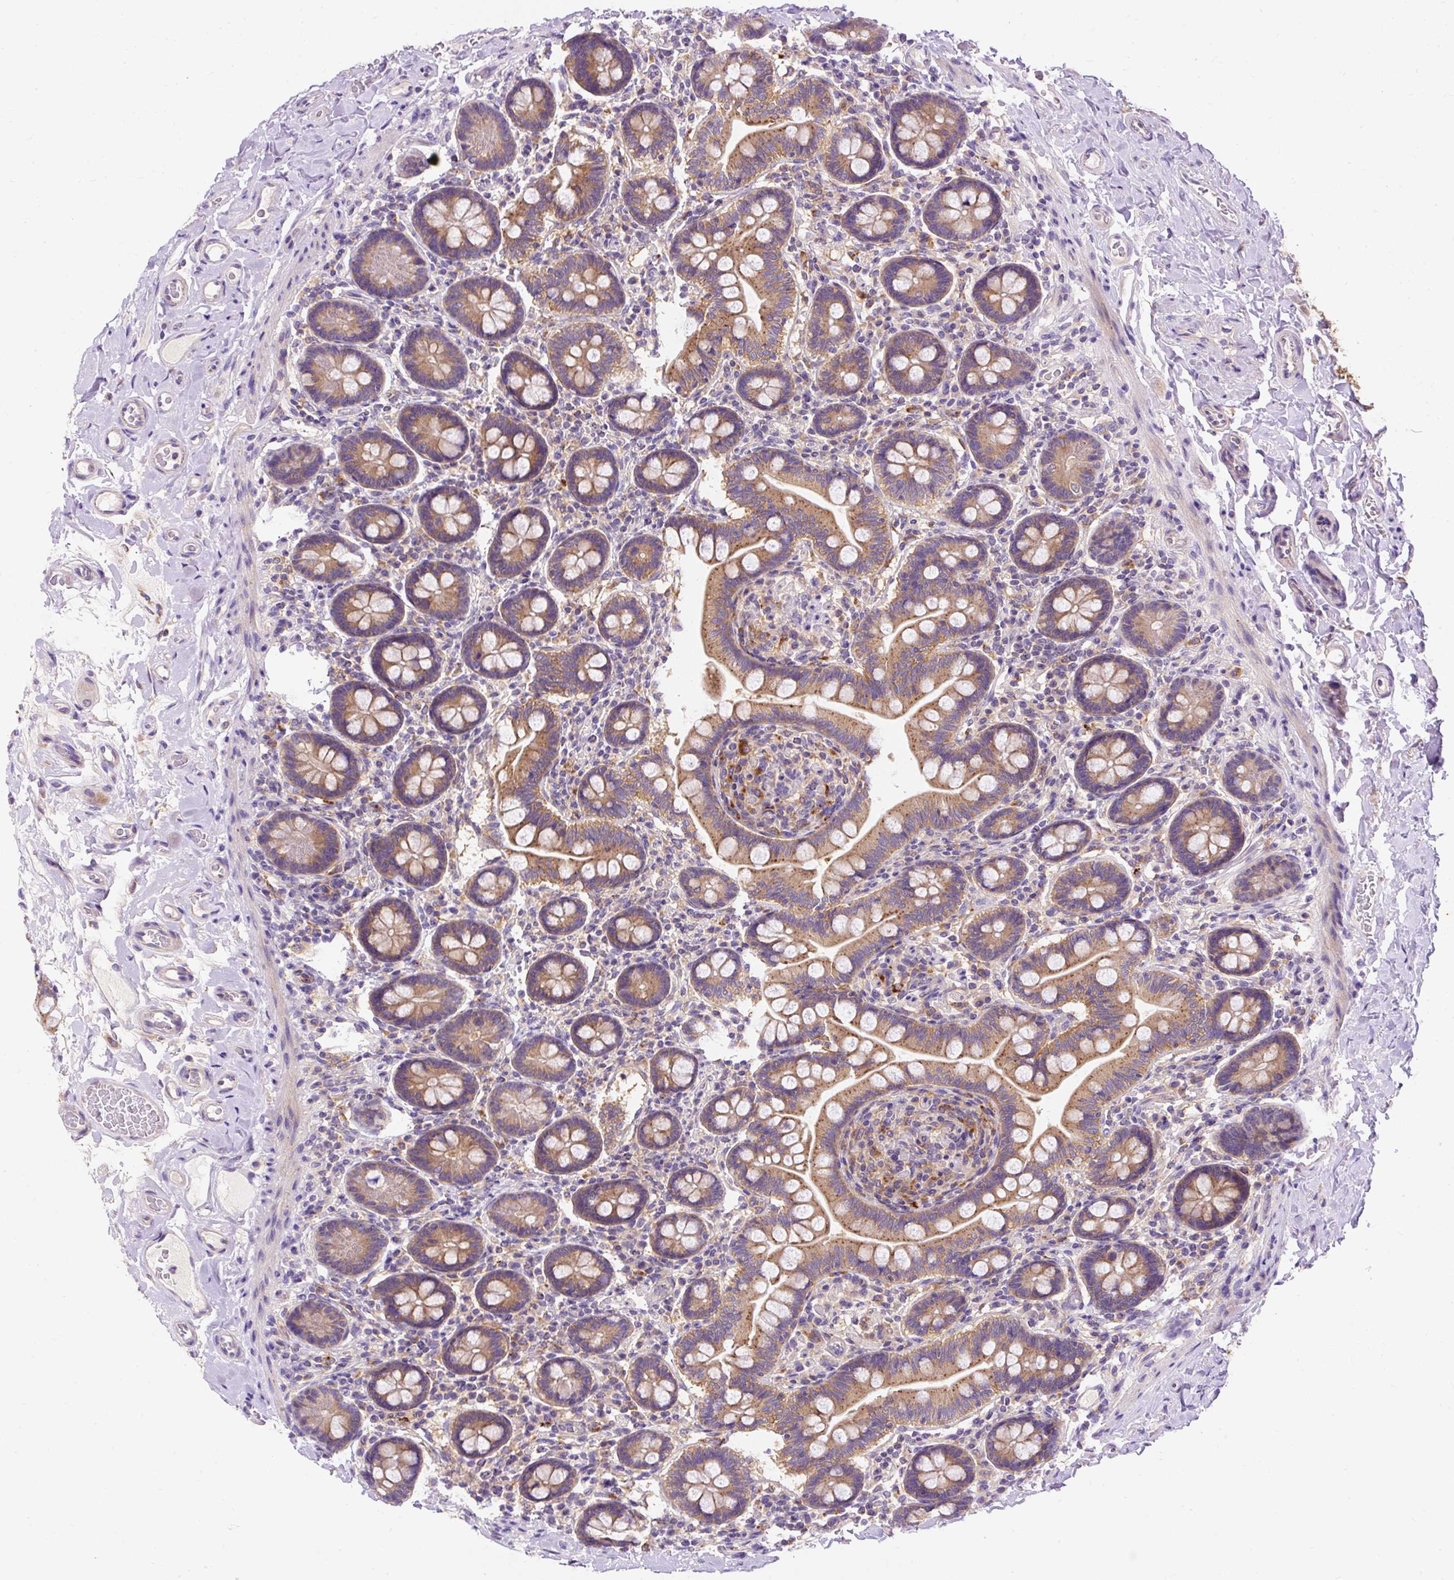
{"staining": {"intensity": "strong", "quantity": ">75%", "location": "cytoplasmic/membranous"}, "tissue": "small intestine", "cell_type": "Glandular cells", "image_type": "normal", "snomed": [{"axis": "morphology", "description": "Normal tissue, NOS"}, {"axis": "topography", "description": "Small intestine"}], "caption": "Immunohistochemistry (IHC) of unremarkable human small intestine reveals high levels of strong cytoplasmic/membranous staining in about >75% of glandular cells. Nuclei are stained in blue.", "gene": "OR4K15", "patient": {"sex": "female", "age": 64}}